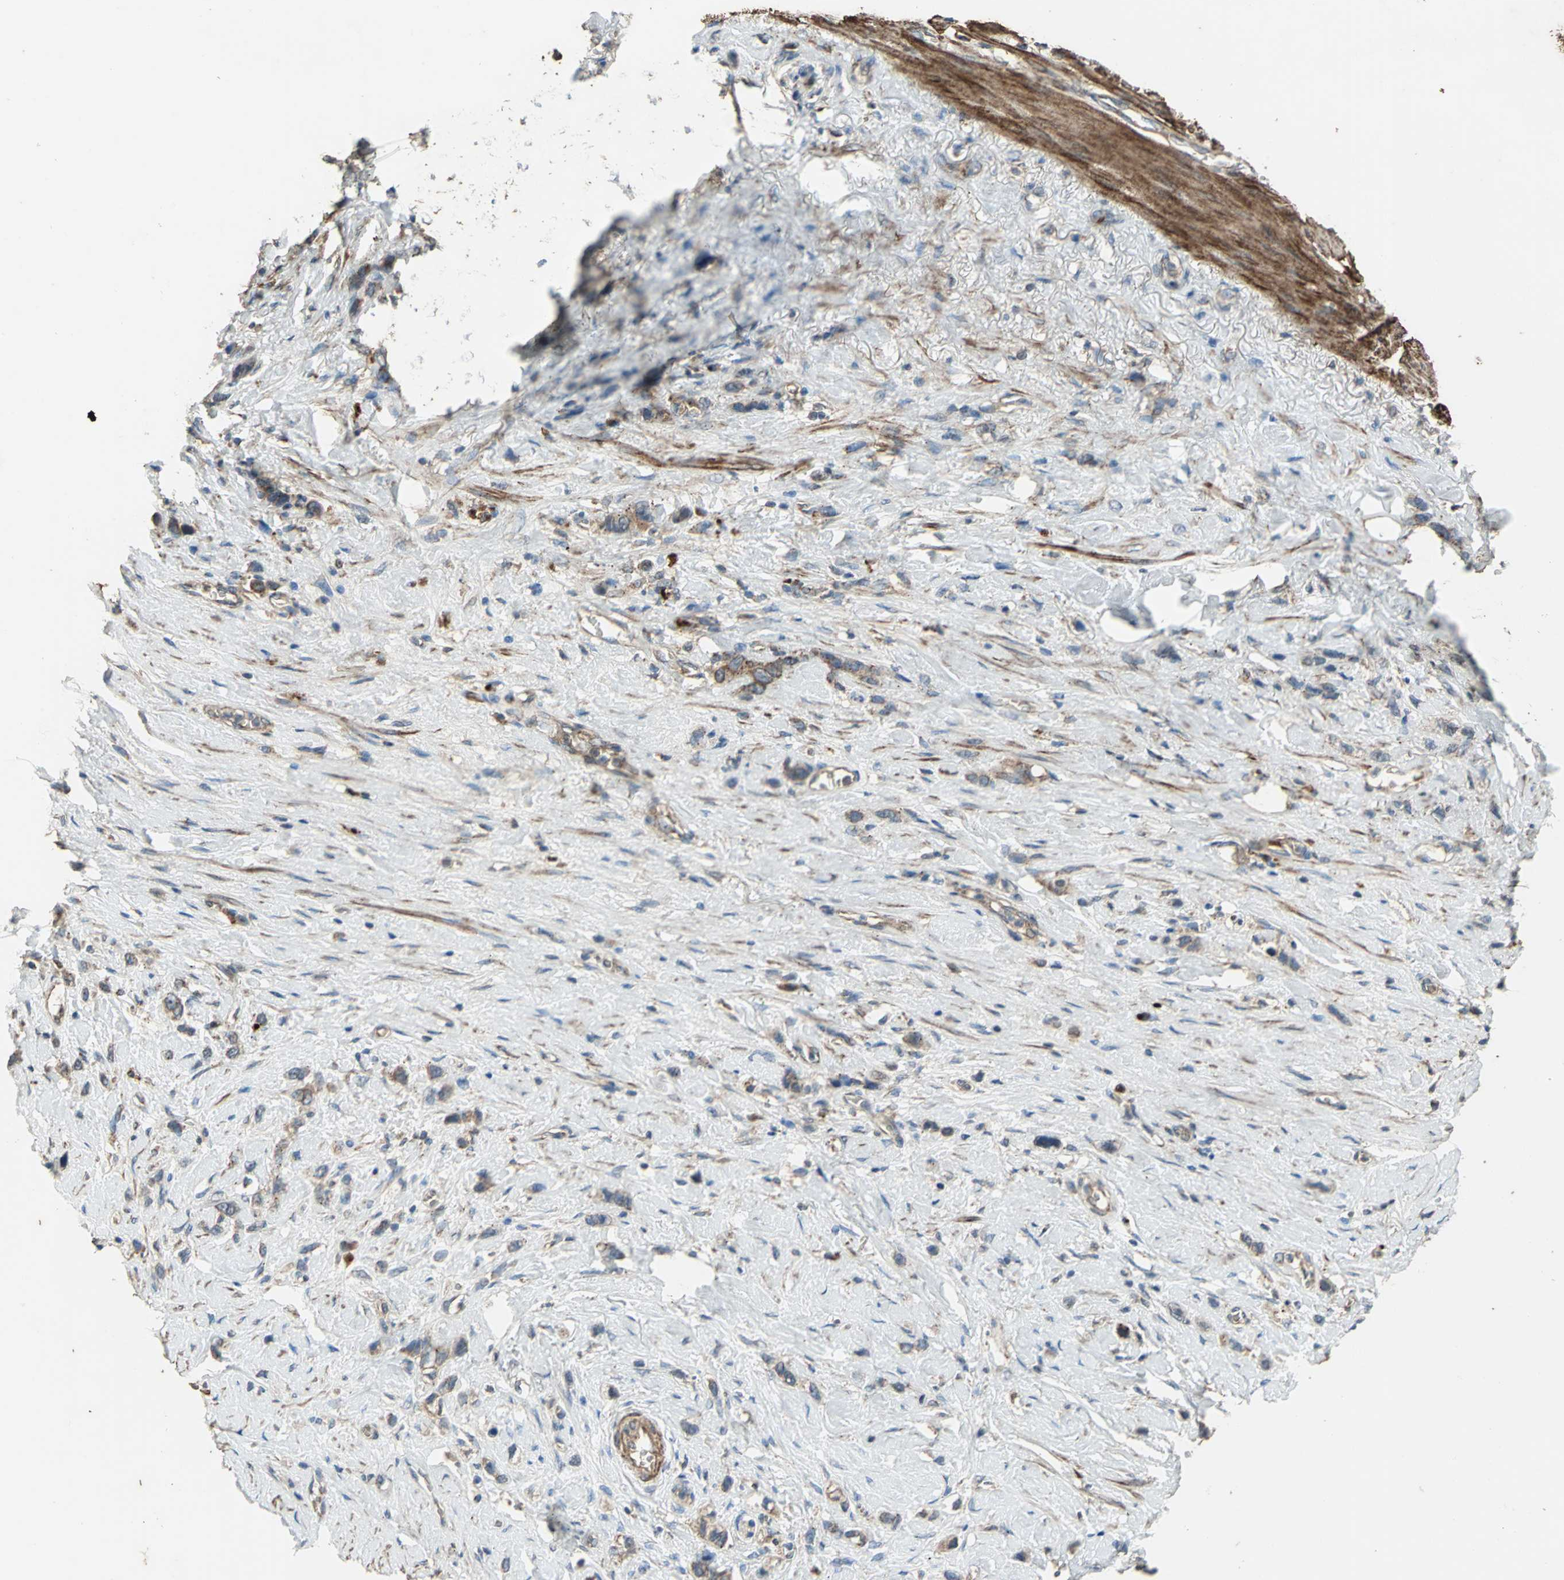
{"staining": {"intensity": "moderate", "quantity": ">75%", "location": "cytoplasmic/membranous"}, "tissue": "stomach cancer", "cell_type": "Tumor cells", "image_type": "cancer", "snomed": [{"axis": "morphology", "description": "Normal tissue, NOS"}, {"axis": "morphology", "description": "Adenocarcinoma, NOS"}, {"axis": "morphology", "description": "Adenocarcinoma, High grade"}, {"axis": "topography", "description": "Stomach, upper"}, {"axis": "topography", "description": "Stomach"}], "caption": "DAB immunohistochemical staining of human stomach cancer reveals moderate cytoplasmic/membranous protein staining in about >75% of tumor cells.", "gene": "POLRMT", "patient": {"sex": "female", "age": 65}}